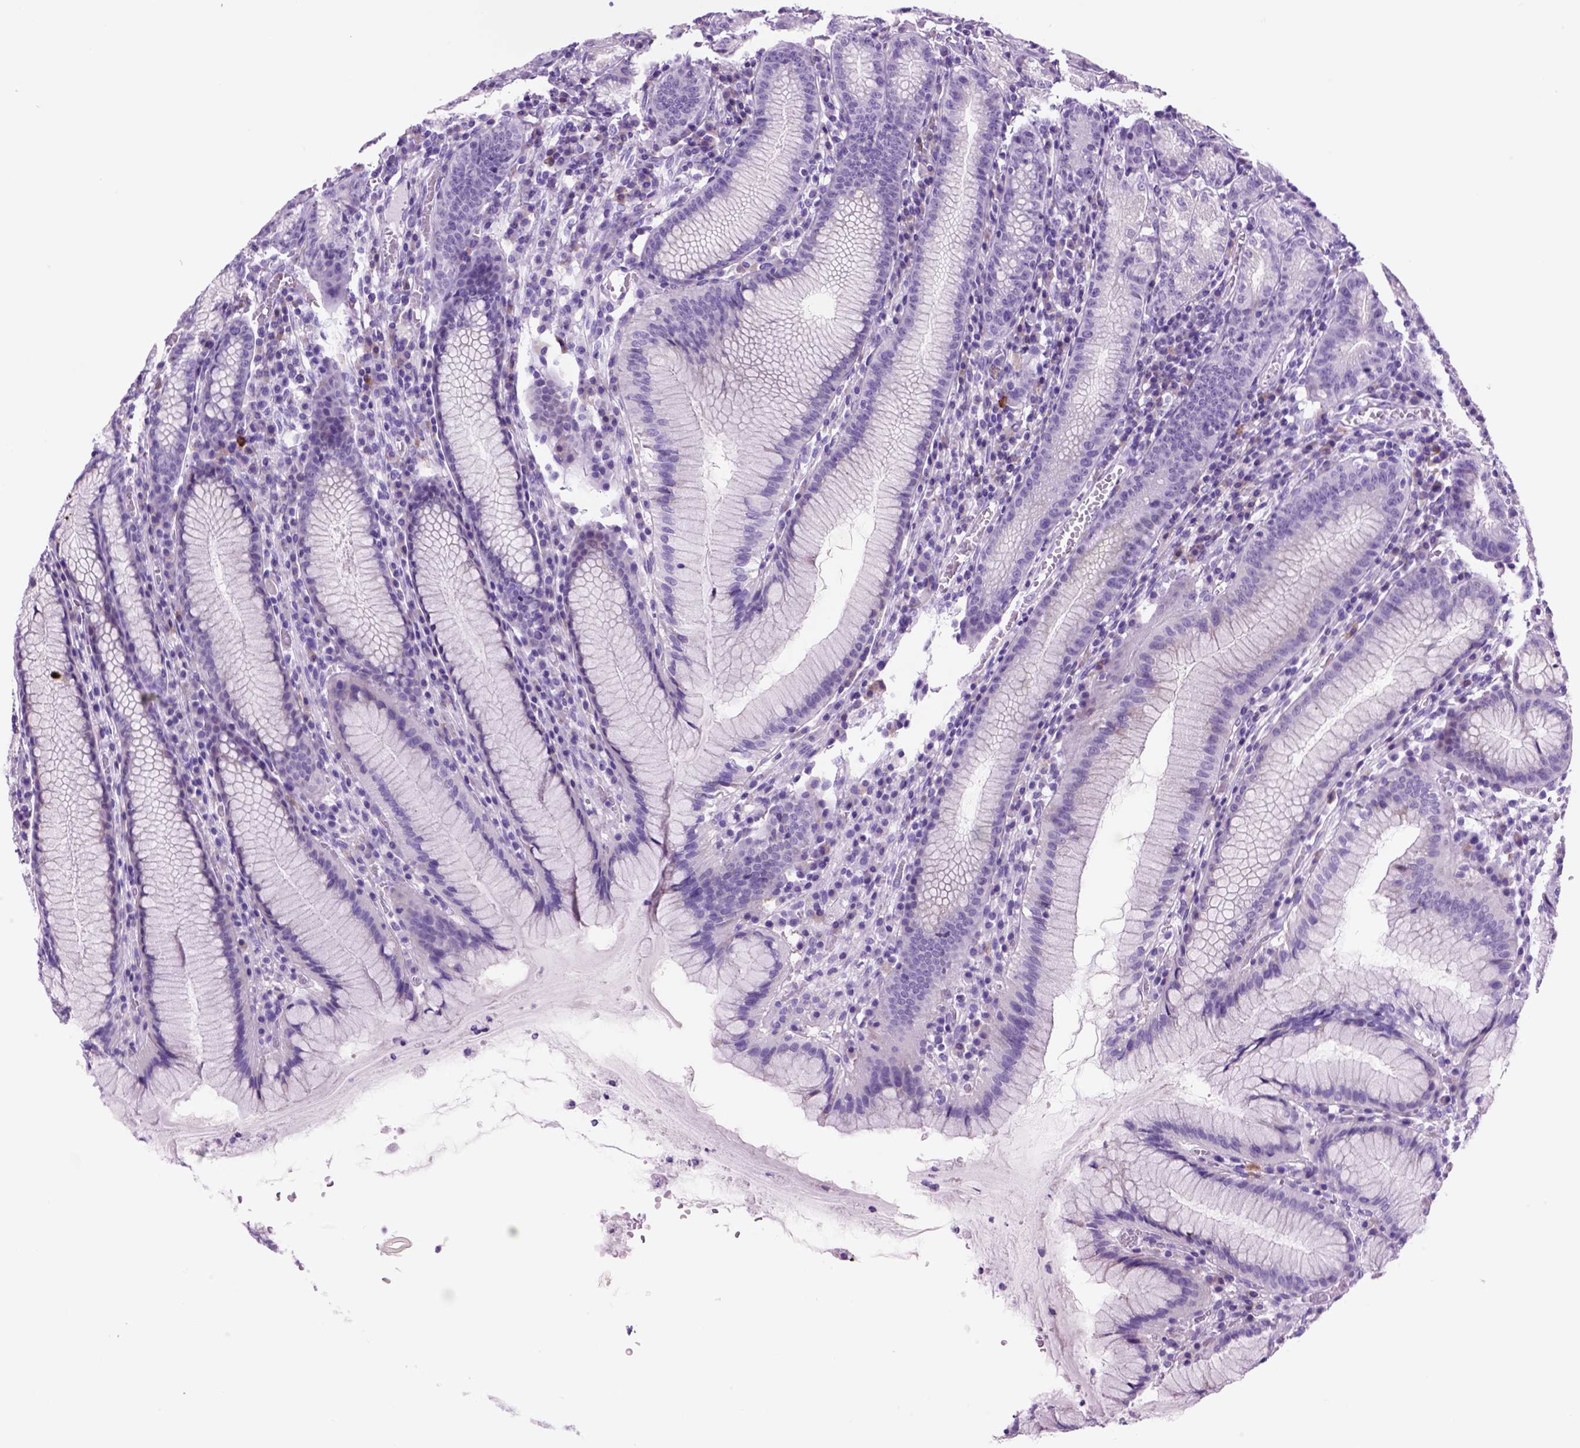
{"staining": {"intensity": "negative", "quantity": "none", "location": "none"}, "tissue": "stomach", "cell_type": "Glandular cells", "image_type": "normal", "snomed": [{"axis": "morphology", "description": "Normal tissue, NOS"}, {"axis": "topography", "description": "Stomach"}], "caption": "IHC of normal human stomach shows no expression in glandular cells. (DAB IHC visualized using brightfield microscopy, high magnification).", "gene": "HHIPL2", "patient": {"sex": "male", "age": 55}}